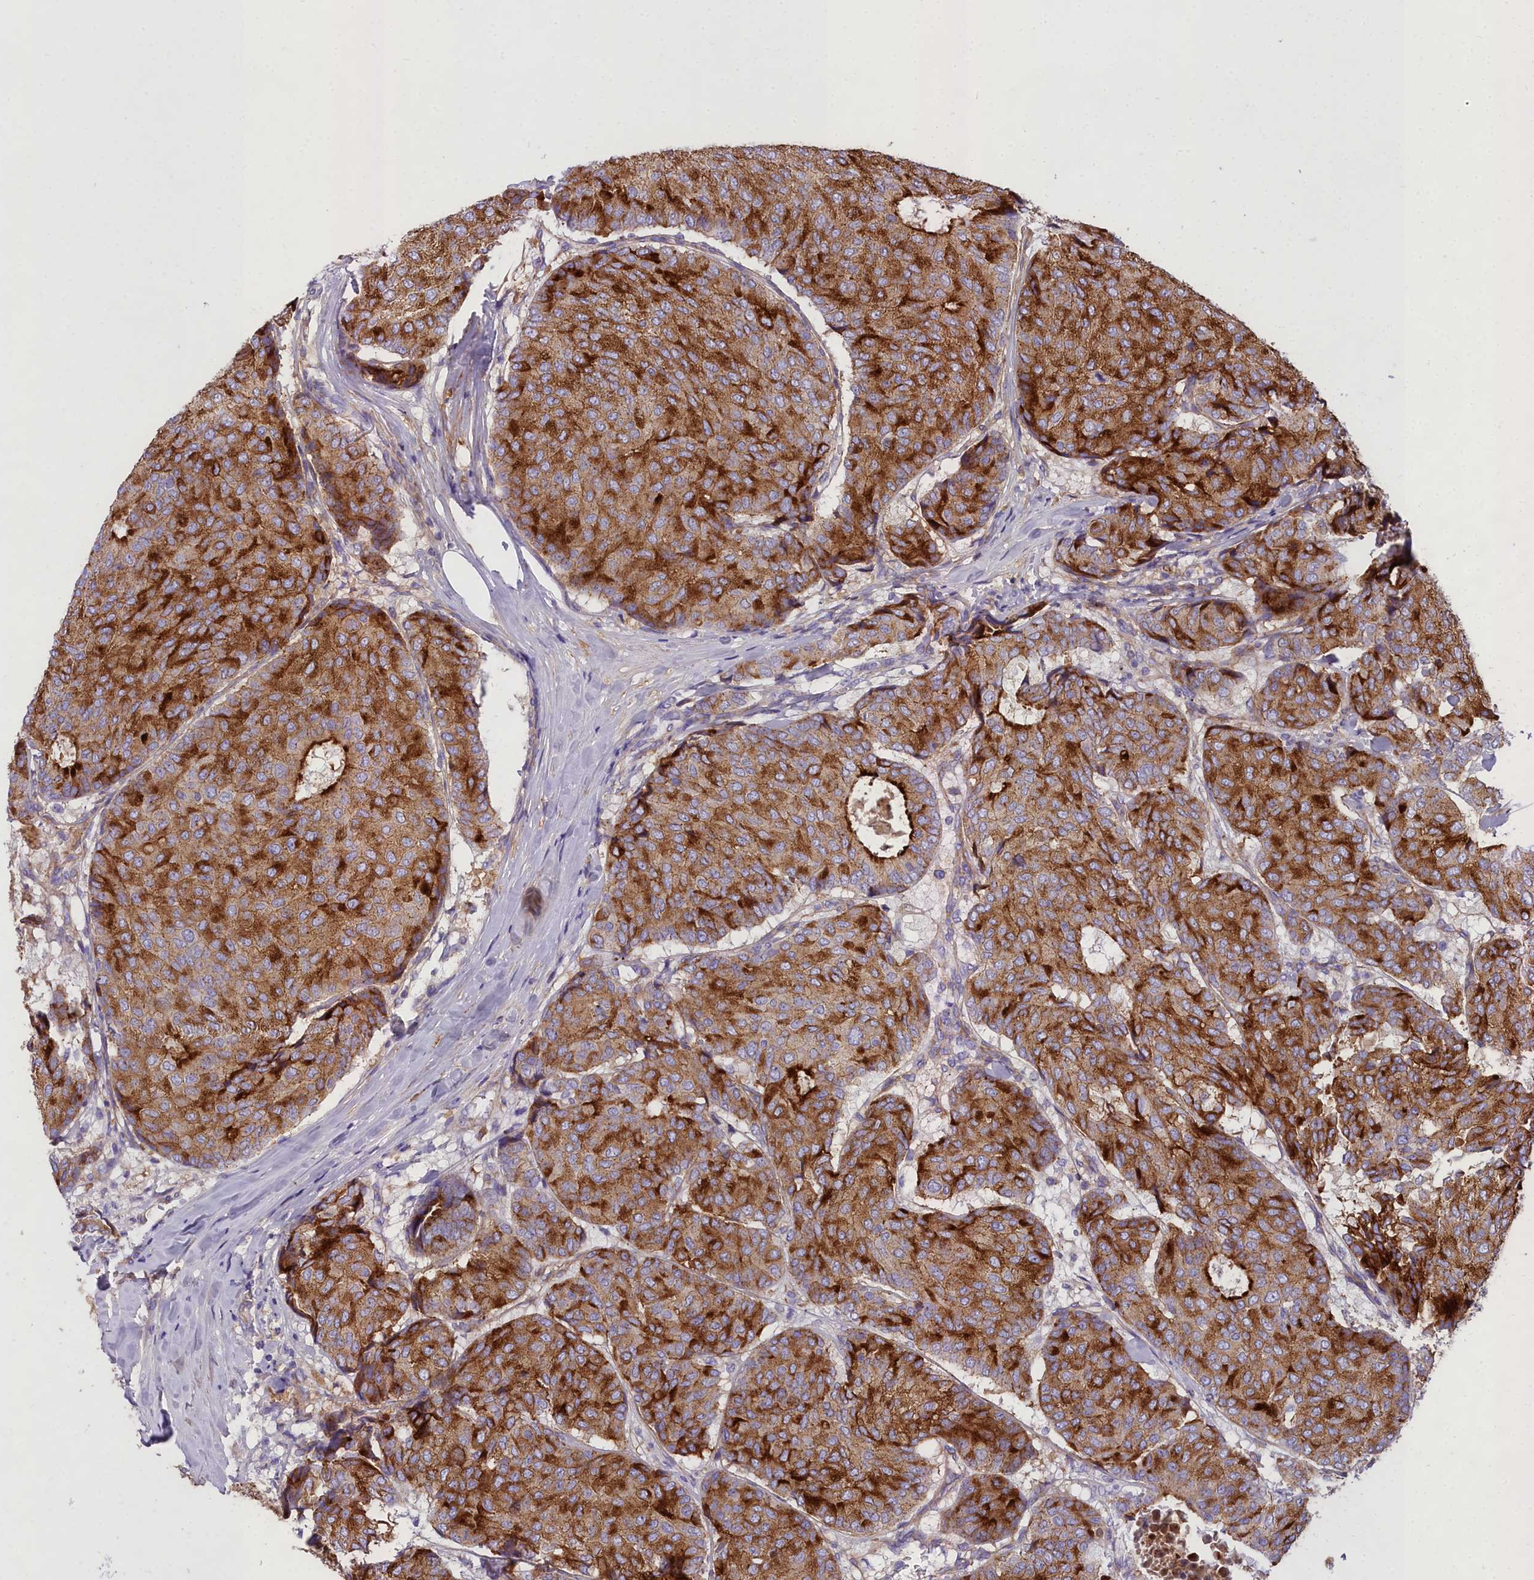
{"staining": {"intensity": "strong", "quantity": ">75%", "location": "cytoplasmic/membranous"}, "tissue": "breast cancer", "cell_type": "Tumor cells", "image_type": "cancer", "snomed": [{"axis": "morphology", "description": "Duct carcinoma"}, {"axis": "topography", "description": "Breast"}], "caption": "This is an image of IHC staining of intraductal carcinoma (breast), which shows strong positivity in the cytoplasmic/membranous of tumor cells.", "gene": "GFRA1", "patient": {"sex": "female", "age": 75}}